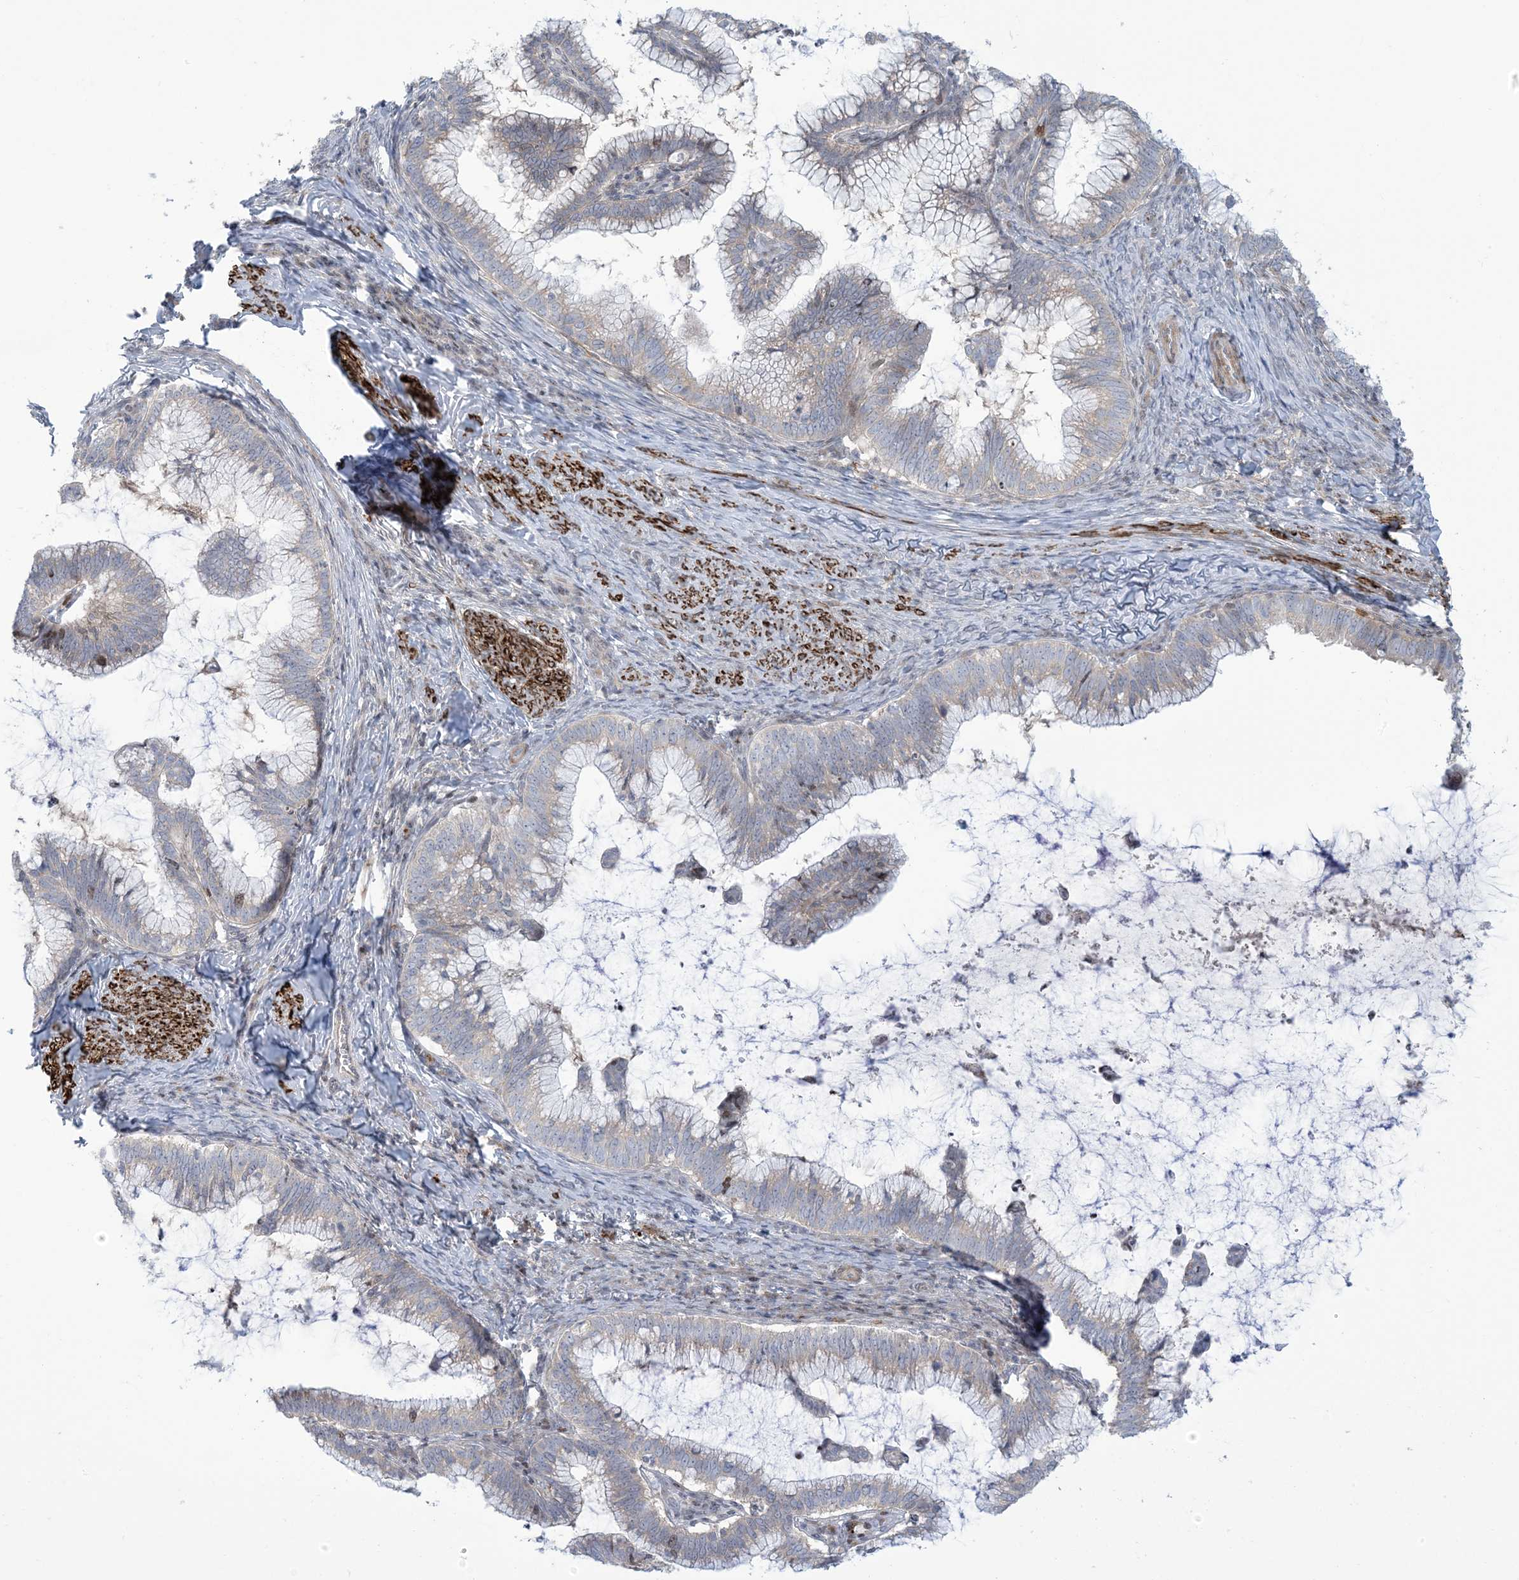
{"staining": {"intensity": "weak", "quantity": "<25%", "location": "cytoplasmic/membranous"}, "tissue": "cervical cancer", "cell_type": "Tumor cells", "image_type": "cancer", "snomed": [{"axis": "morphology", "description": "Adenocarcinoma, NOS"}, {"axis": "topography", "description": "Cervix"}], "caption": "Tumor cells are negative for brown protein staining in adenocarcinoma (cervical).", "gene": "AFTPH", "patient": {"sex": "female", "age": 36}}